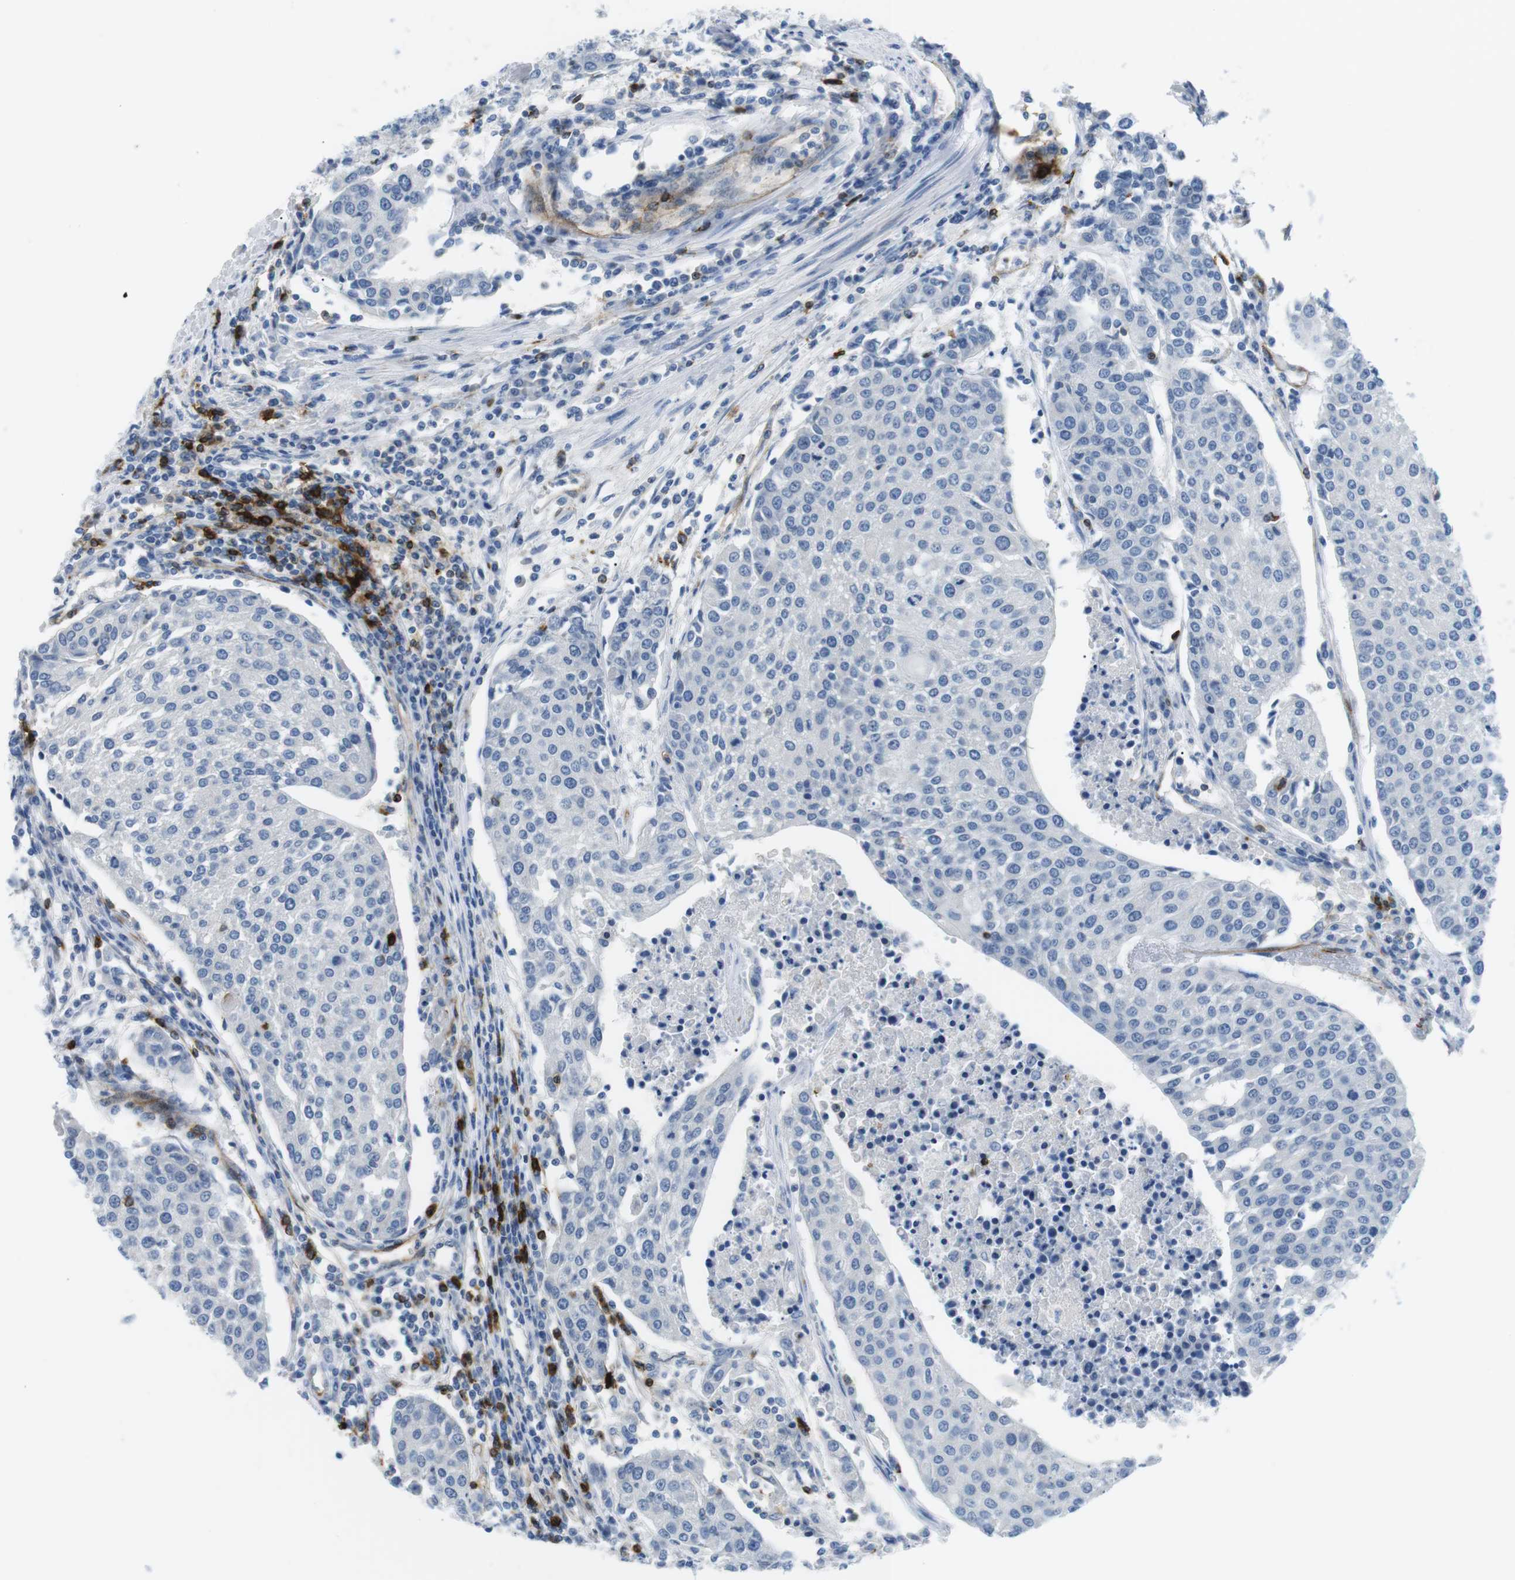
{"staining": {"intensity": "negative", "quantity": "none", "location": "none"}, "tissue": "urothelial cancer", "cell_type": "Tumor cells", "image_type": "cancer", "snomed": [{"axis": "morphology", "description": "Urothelial carcinoma, High grade"}, {"axis": "topography", "description": "Urinary bladder"}], "caption": "High power microscopy micrograph of an immunohistochemistry histopathology image of high-grade urothelial carcinoma, revealing no significant expression in tumor cells.", "gene": "TNFRSF4", "patient": {"sex": "female", "age": 85}}